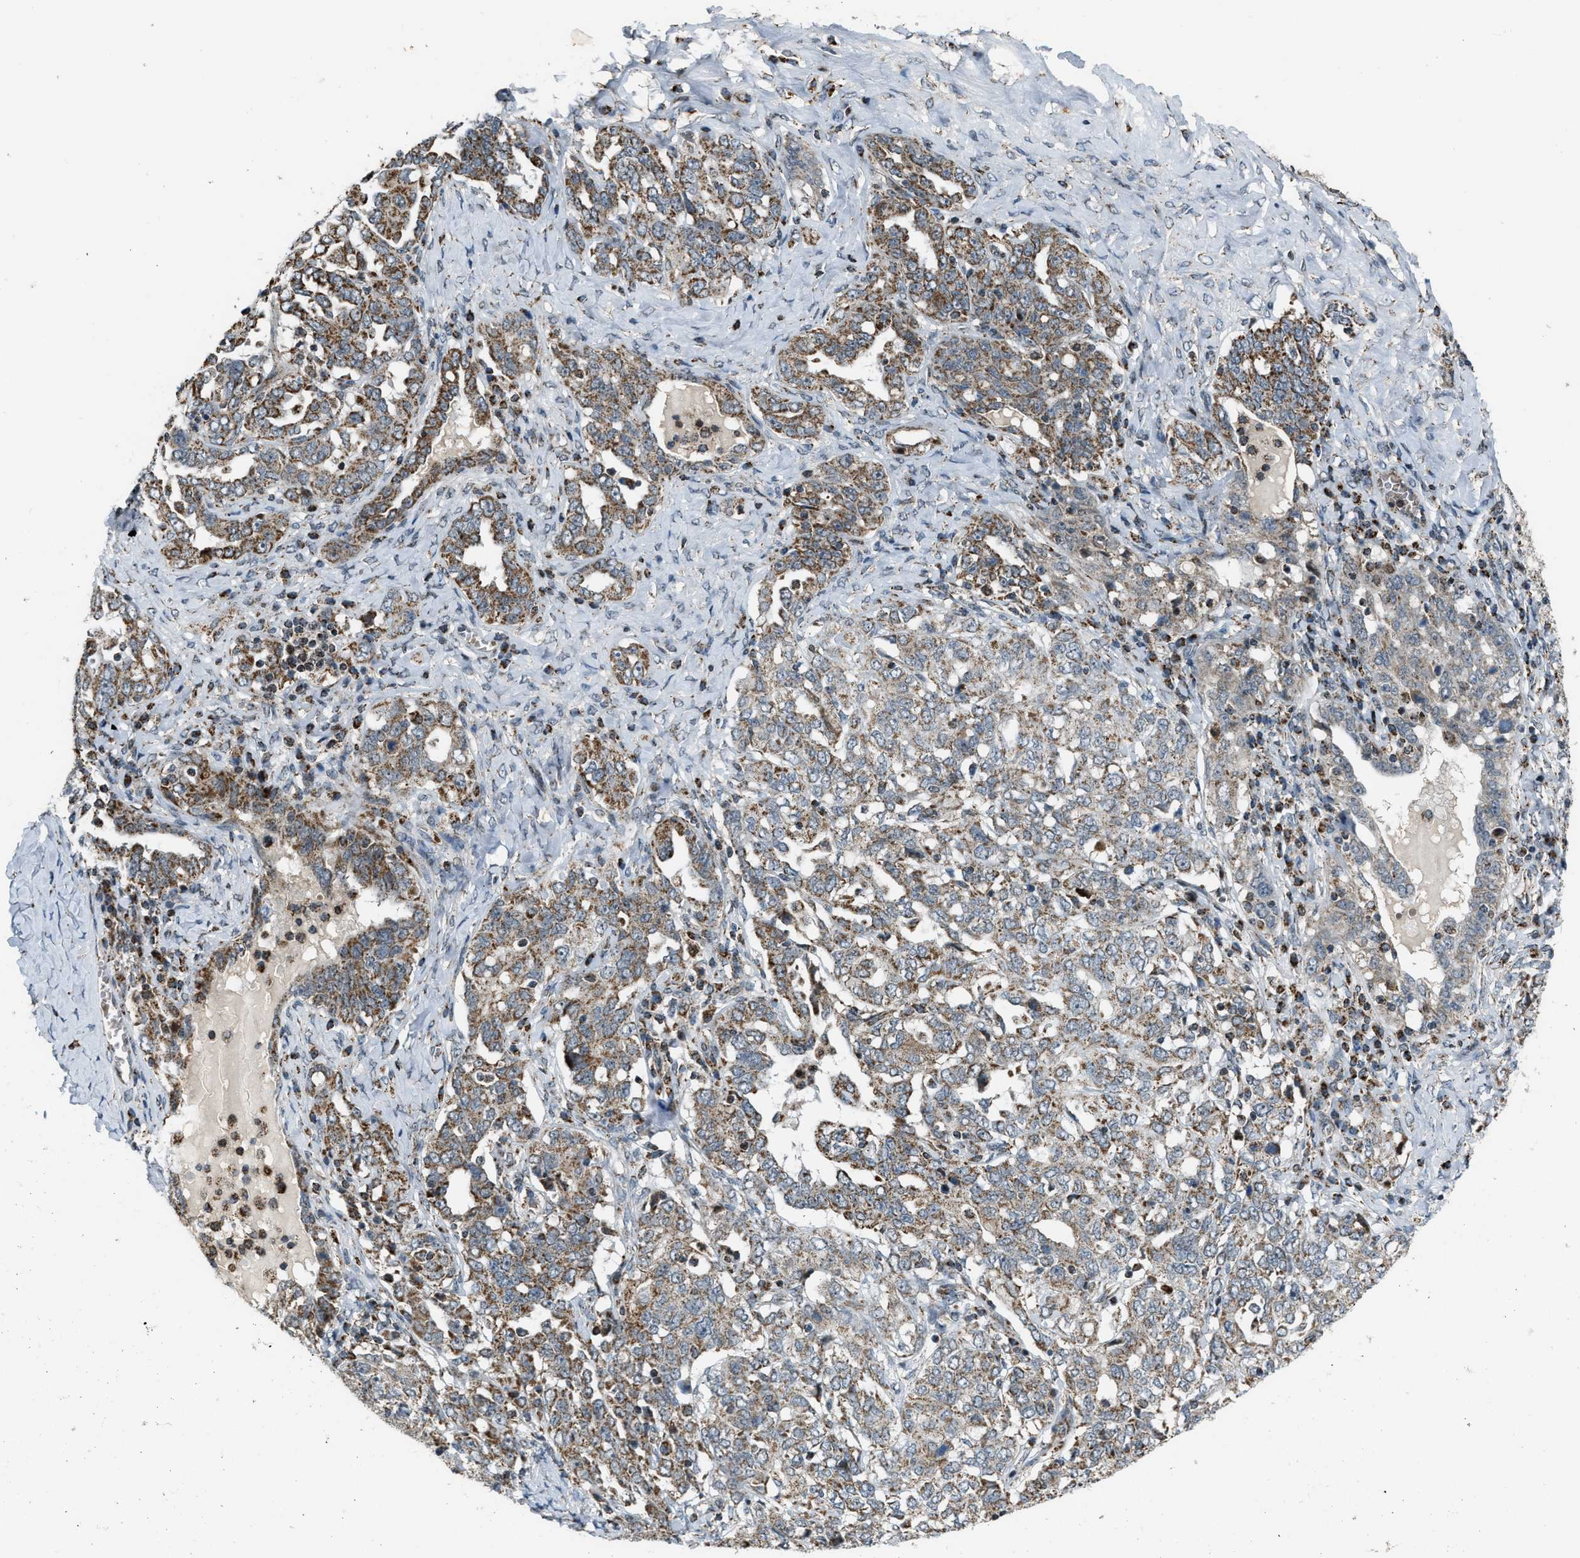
{"staining": {"intensity": "moderate", "quantity": ">75%", "location": "cytoplasmic/membranous"}, "tissue": "ovarian cancer", "cell_type": "Tumor cells", "image_type": "cancer", "snomed": [{"axis": "morphology", "description": "Carcinoma, endometroid"}, {"axis": "topography", "description": "Ovary"}], "caption": "Ovarian cancer (endometroid carcinoma) stained for a protein demonstrates moderate cytoplasmic/membranous positivity in tumor cells.", "gene": "CHN2", "patient": {"sex": "female", "age": 62}}